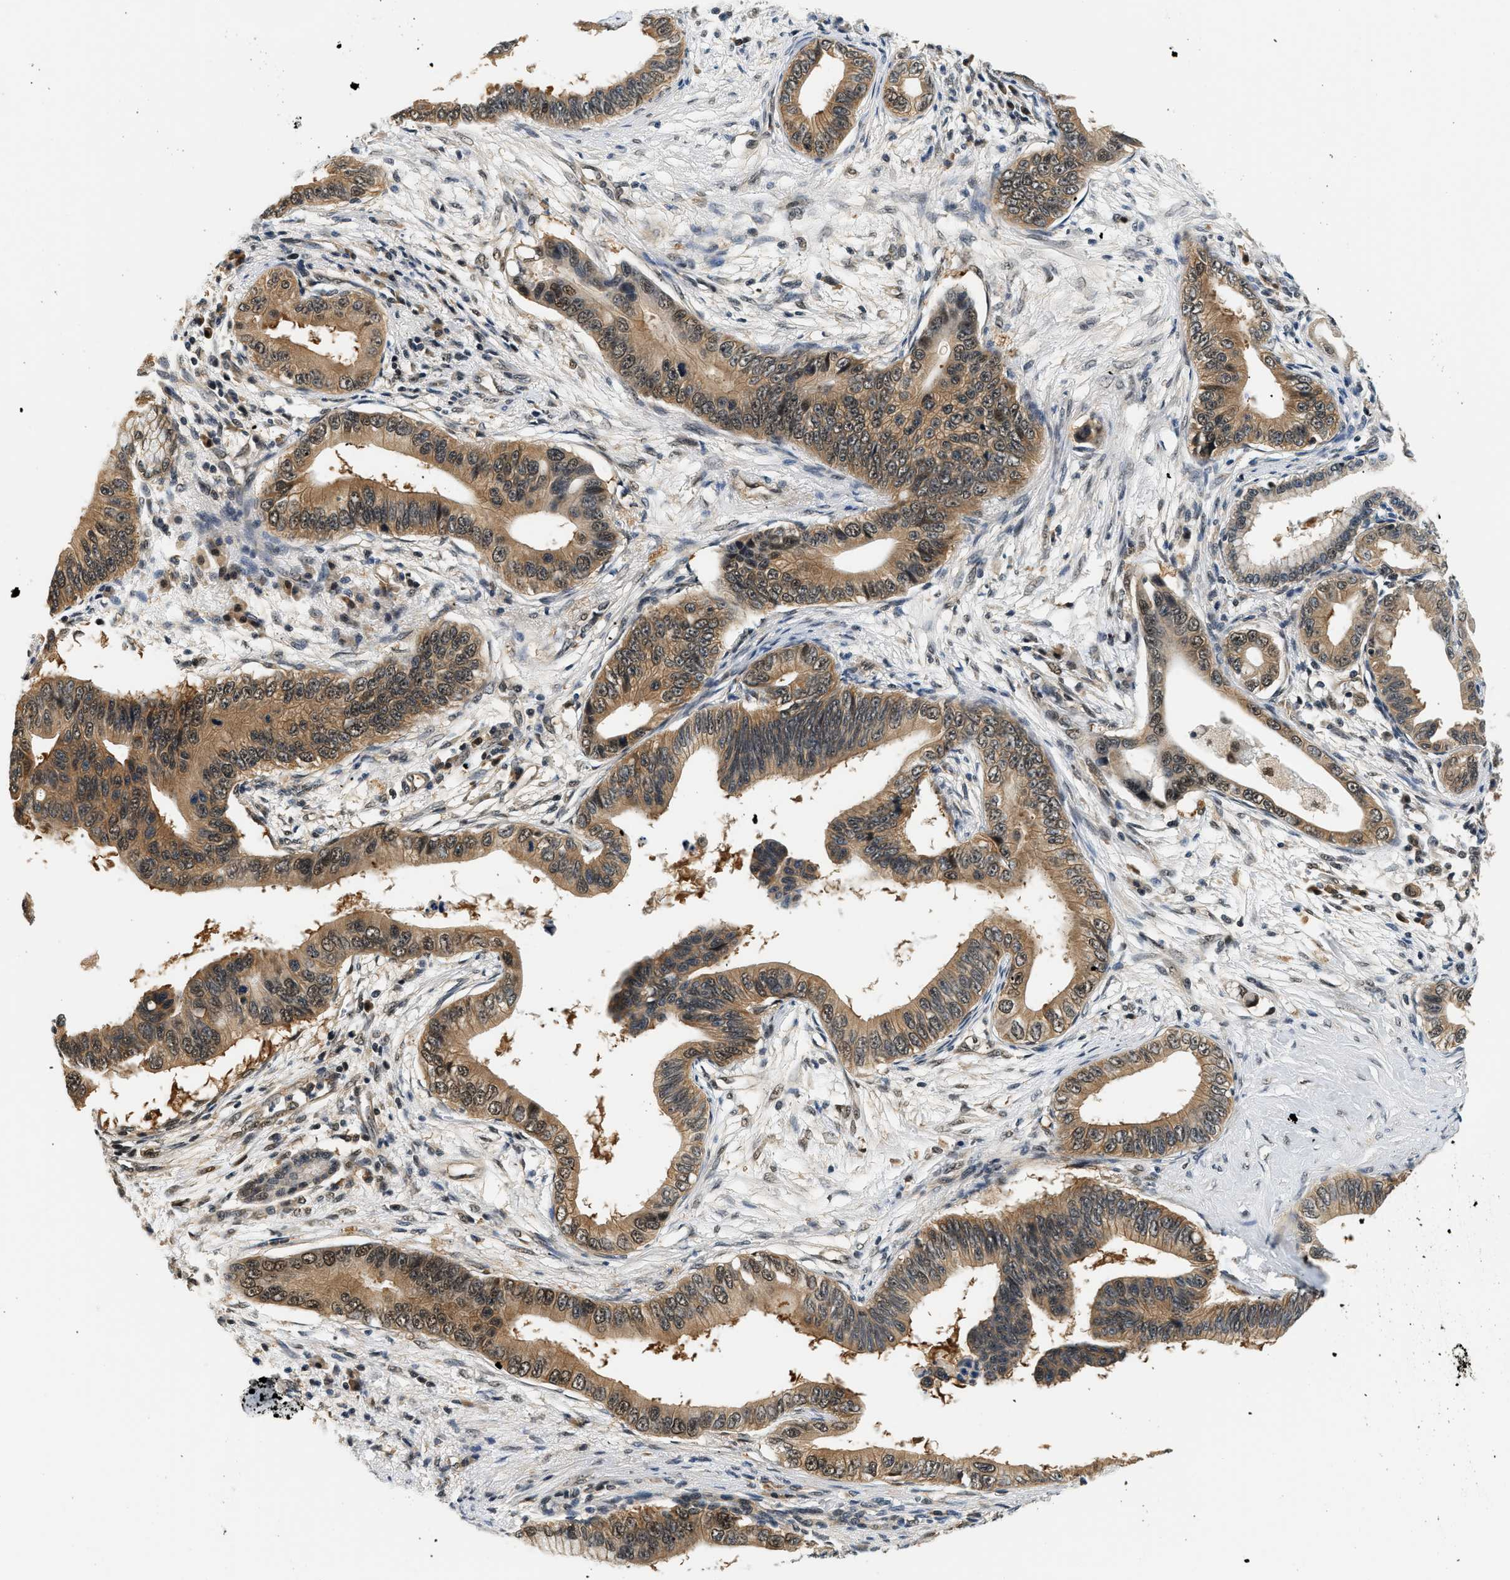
{"staining": {"intensity": "moderate", "quantity": ">75%", "location": "cytoplasmic/membranous"}, "tissue": "pancreatic cancer", "cell_type": "Tumor cells", "image_type": "cancer", "snomed": [{"axis": "morphology", "description": "Adenocarcinoma, NOS"}, {"axis": "topography", "description": "Pancreas"}], "caption": "Protein staining of adenocarcinoma (pancreatic) tissue shows moderate cytoplasmic/membranous expression in about >75% of tumor cells. Using DAB (3,3'-diaminobenzidine) (brown) and hematoxylin (blue) stains, captured at high magnification using brightfield microscopy.", "gene": "PSMD3", "patient": {"sex": "male", "age": 77}}